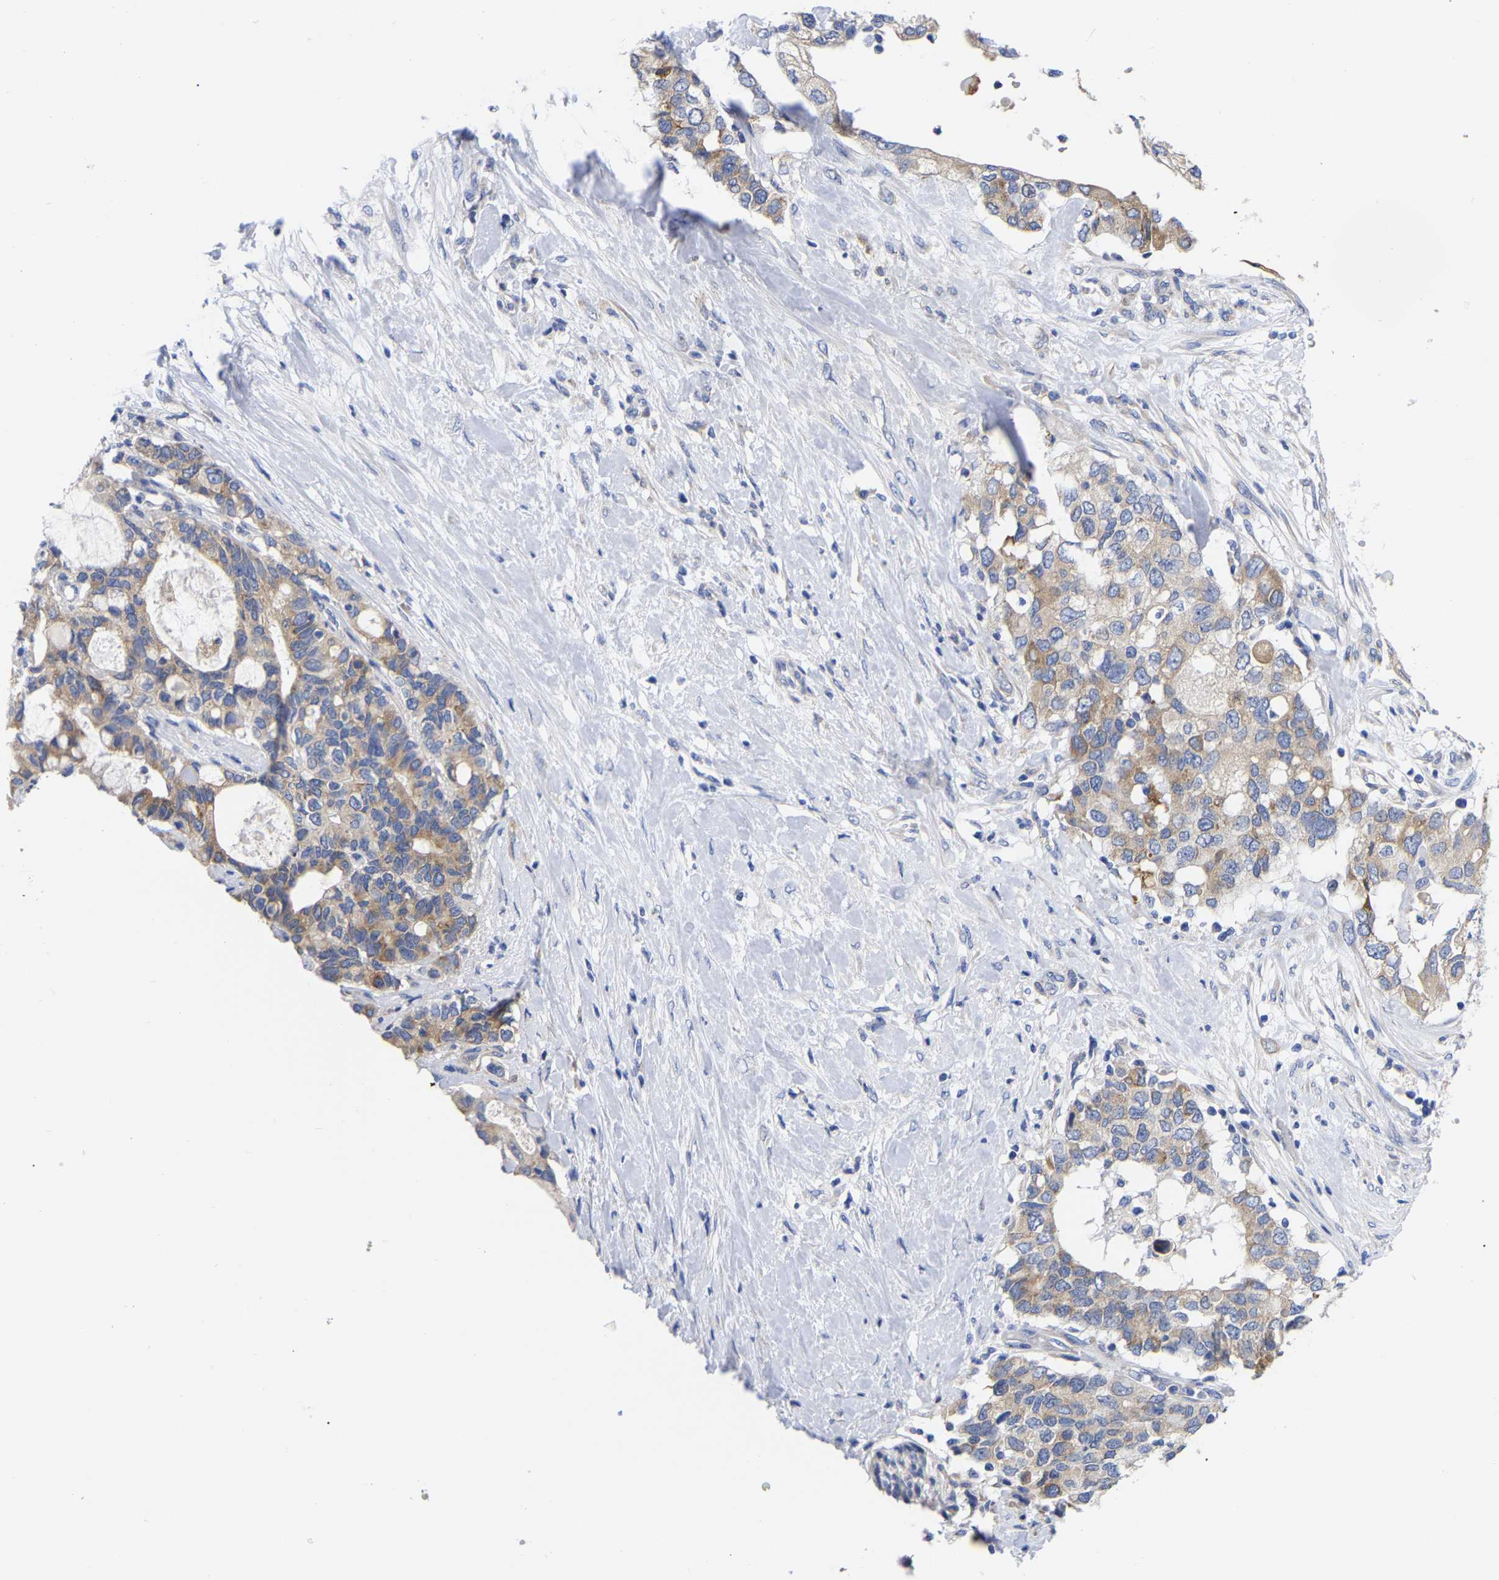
{"staining": {"intensity": "moderate", "quantity": ">75%", "location": "cytoplasmic/membranous"}, "tissue": "pancreatic cancer", "cell_type": "Tumor cells", "image_type": "cancer", "snomed": [{"axis": "morphology", "description": "Adenocarcinoma, NOS"}, {"axis": "topography", "description": "Pancreas"}], "caption": "Pancreatic cancer tissue exhibits moderate cytoplasmic/membranous expression in about >75% of tumor cells, visualized by immunohistochemistry.", "gene": "CFAP298", "patient": {"sex": "female", "age": 56}}